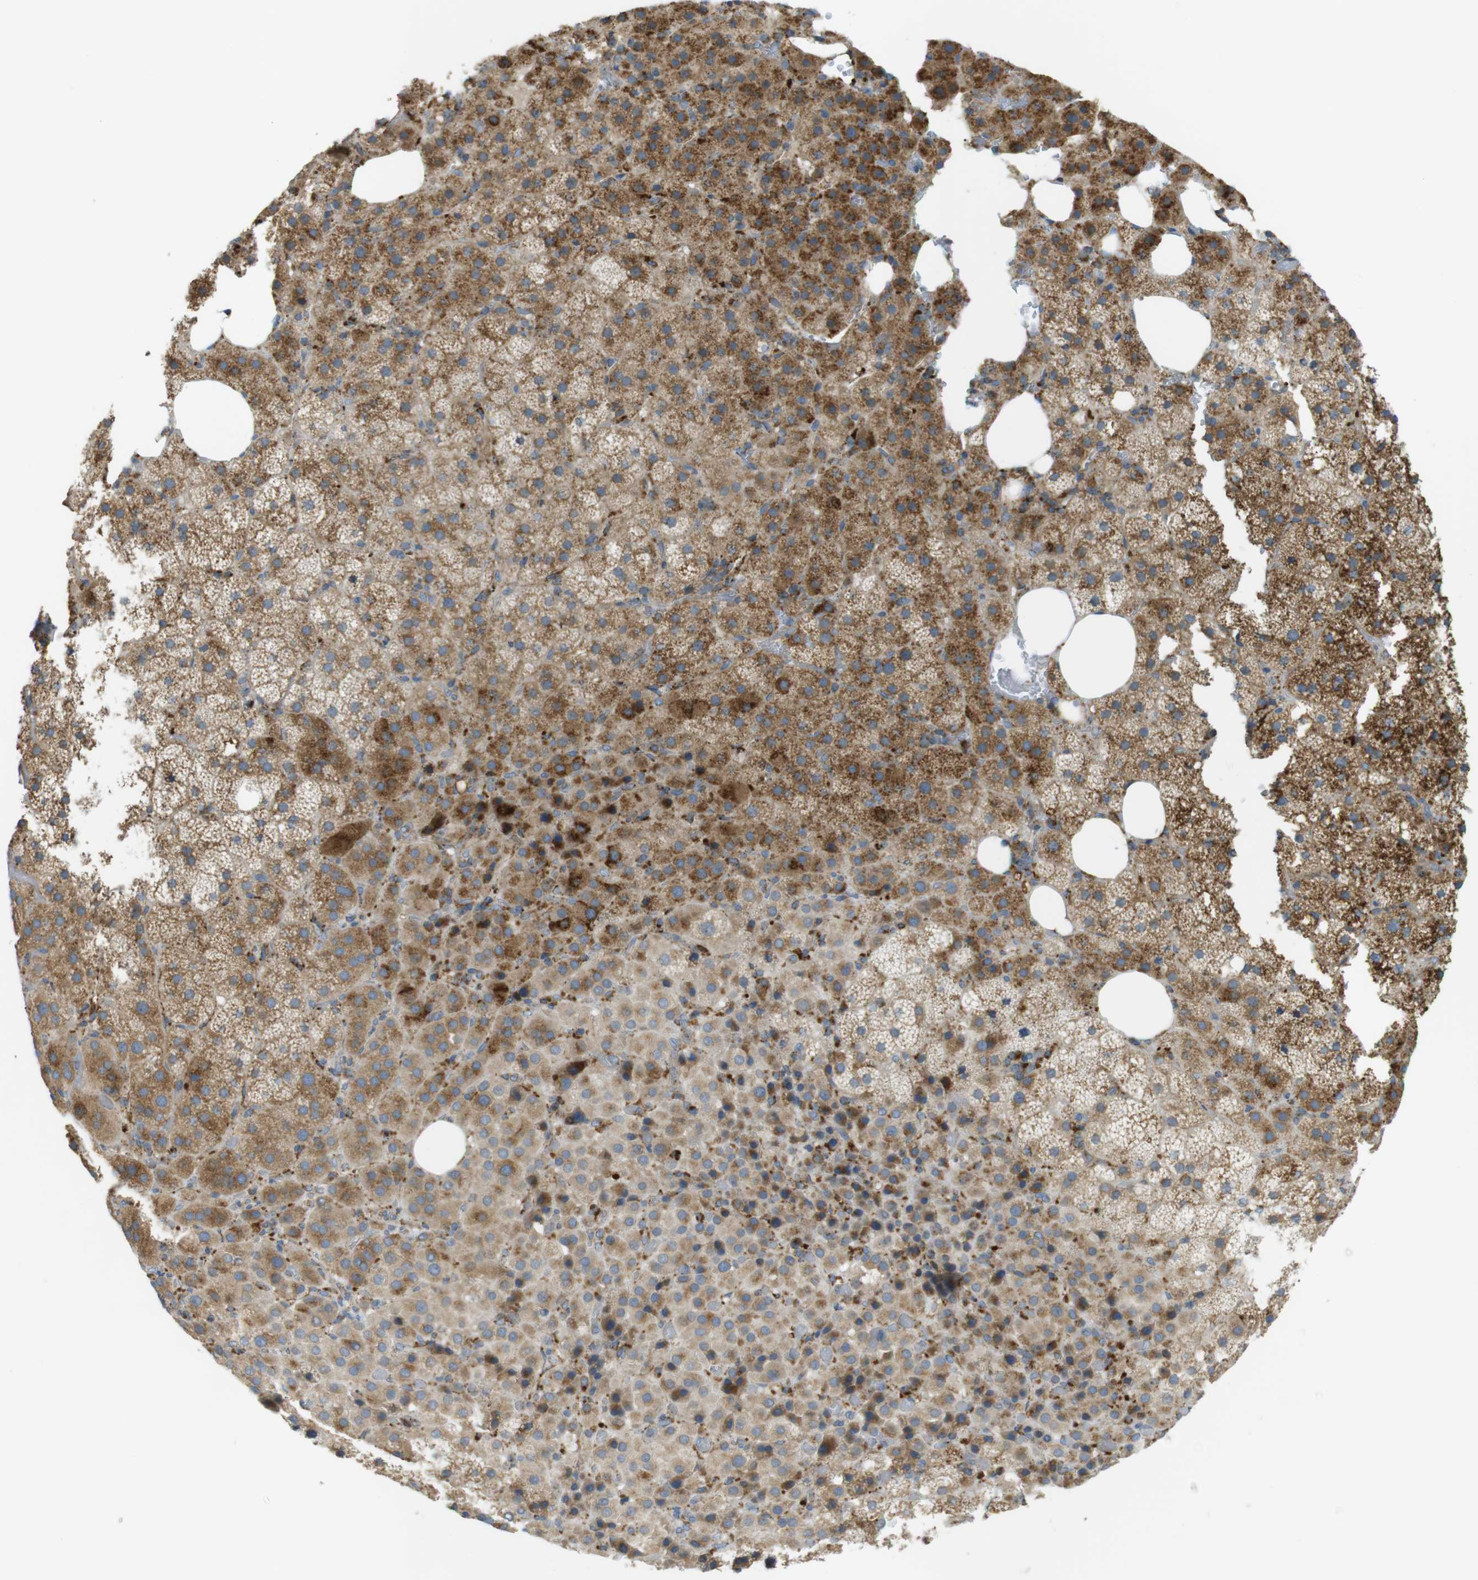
{"staining": {"intensity": "moderate", "quantity": ">75%", "location": "cytoplasmic/membranous"}, "tissue": "adrenal gland", "cell_type": "Glandular cells", "image_type": "normal", "snomed": [{"axis": "morphology", "description": "Normal tissue, NOS"}, {"axis": "topography", "description": "Adrenal gland"}], "caption": "High-power microscopy captured an immunohistochemistry photomicrograph of normal adrenal gland, revealing moderate cytoplasmic/membranous staining in approximately >75% of glandular cells.", "gene": "LAMP1", "patient": {"sex": "female", "age": 59}}